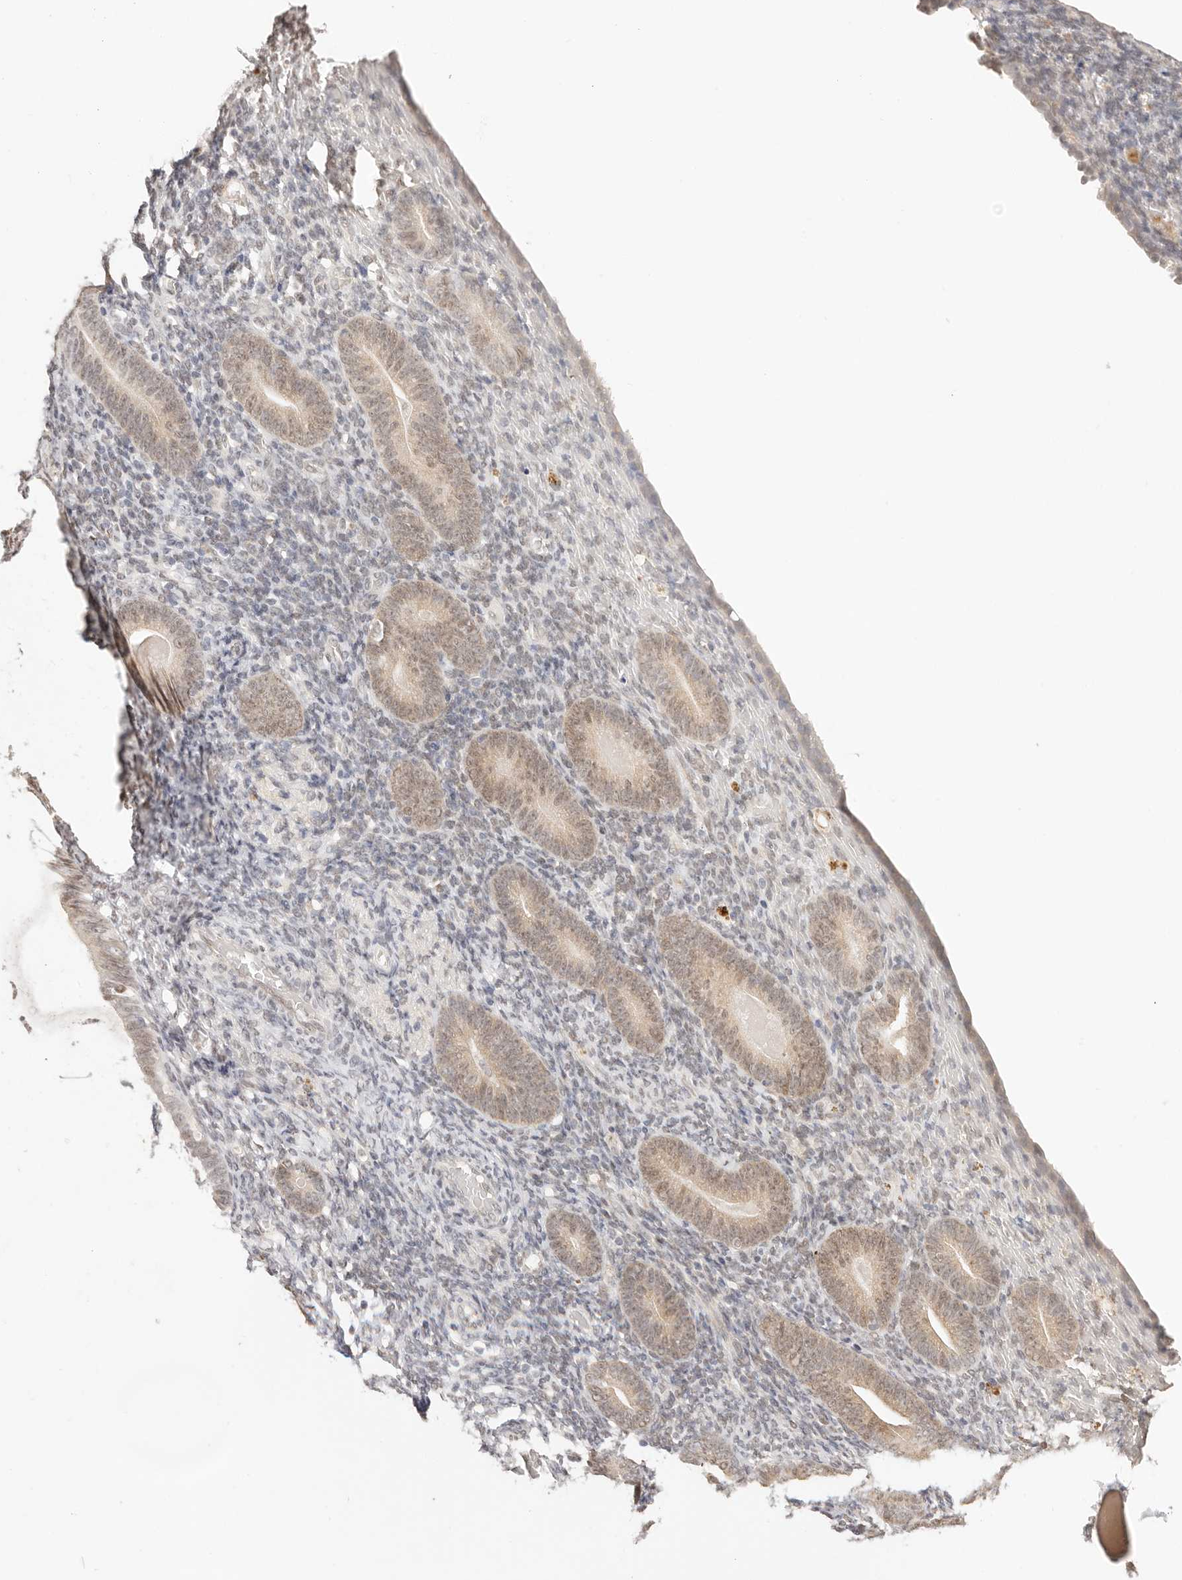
{"staining": {"intensity": "weak", "quantity": "<25%", "location": "nuclear"}, "tissue": "endometrium", "cell_type": "Cells in endometrial stroma", "image_type": "normal", "snomed": [{"axis": "morphology", "description": "Normal tissue, NOS"}, {"axis": "topography", "description": "Endometrium"}], "caption": "This image is of unremarkable endometrium stained with immunohistochemistry to label a protein in brown with the nuclei are counter-stained blue. There is no positivity in cells in endometrial stroma. (DAB immunohistochemistry (IHC), high magnification).", "gene": "RFC3", "patient": {"sex": "female", "age": 51}}